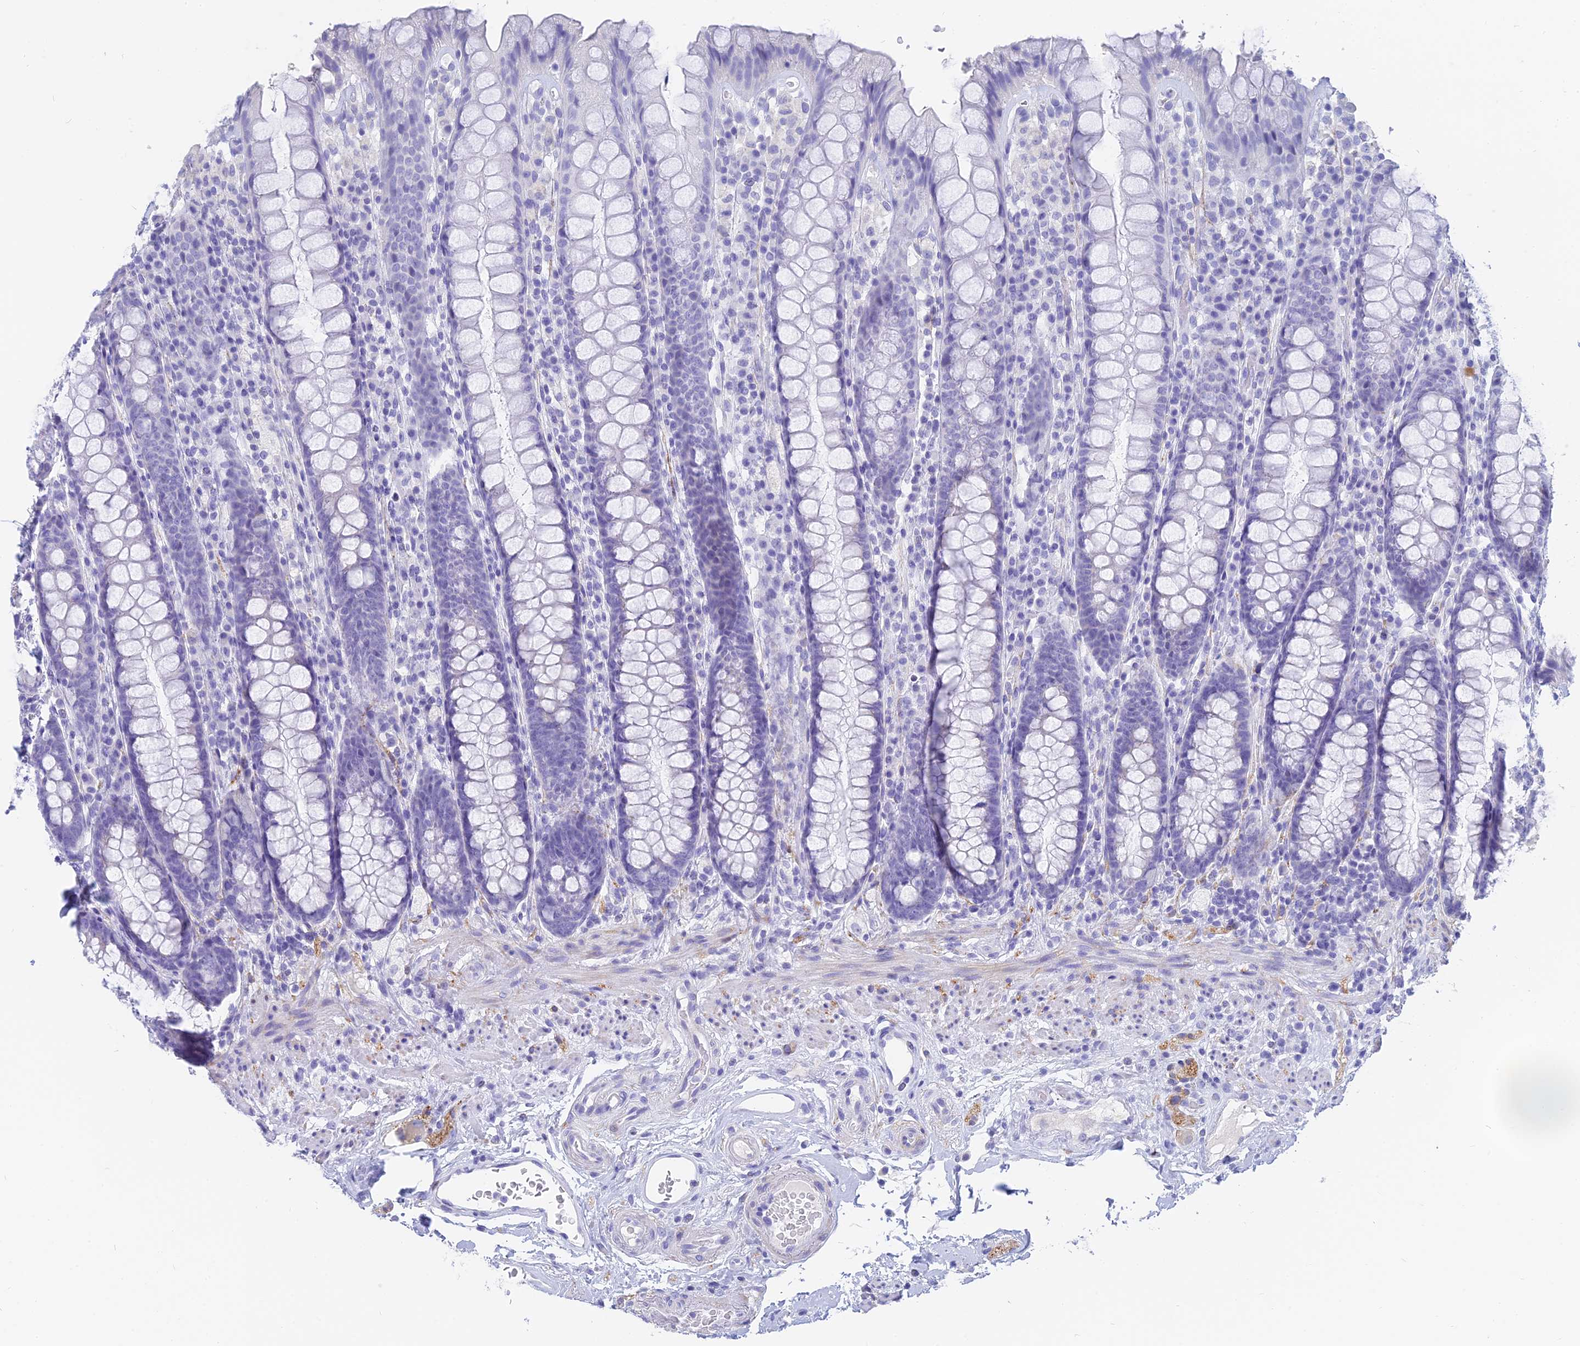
{"staining": {"intensity": "negative", "quantity": "none", "location": "none"}, "tissue": "rectum", "cell_type": "Glandular cells", "image_type": "normal", "snomed": [{"axis": "morphology", "description": "Normal tissue, NOS"}, {"axis": "topography", "description": "Rectum"}], "caption": "Glandular cells show no significant expression in normal rectum.", "gene": "SLC36A2", "patient": {"sex": "male", "age": 83}}